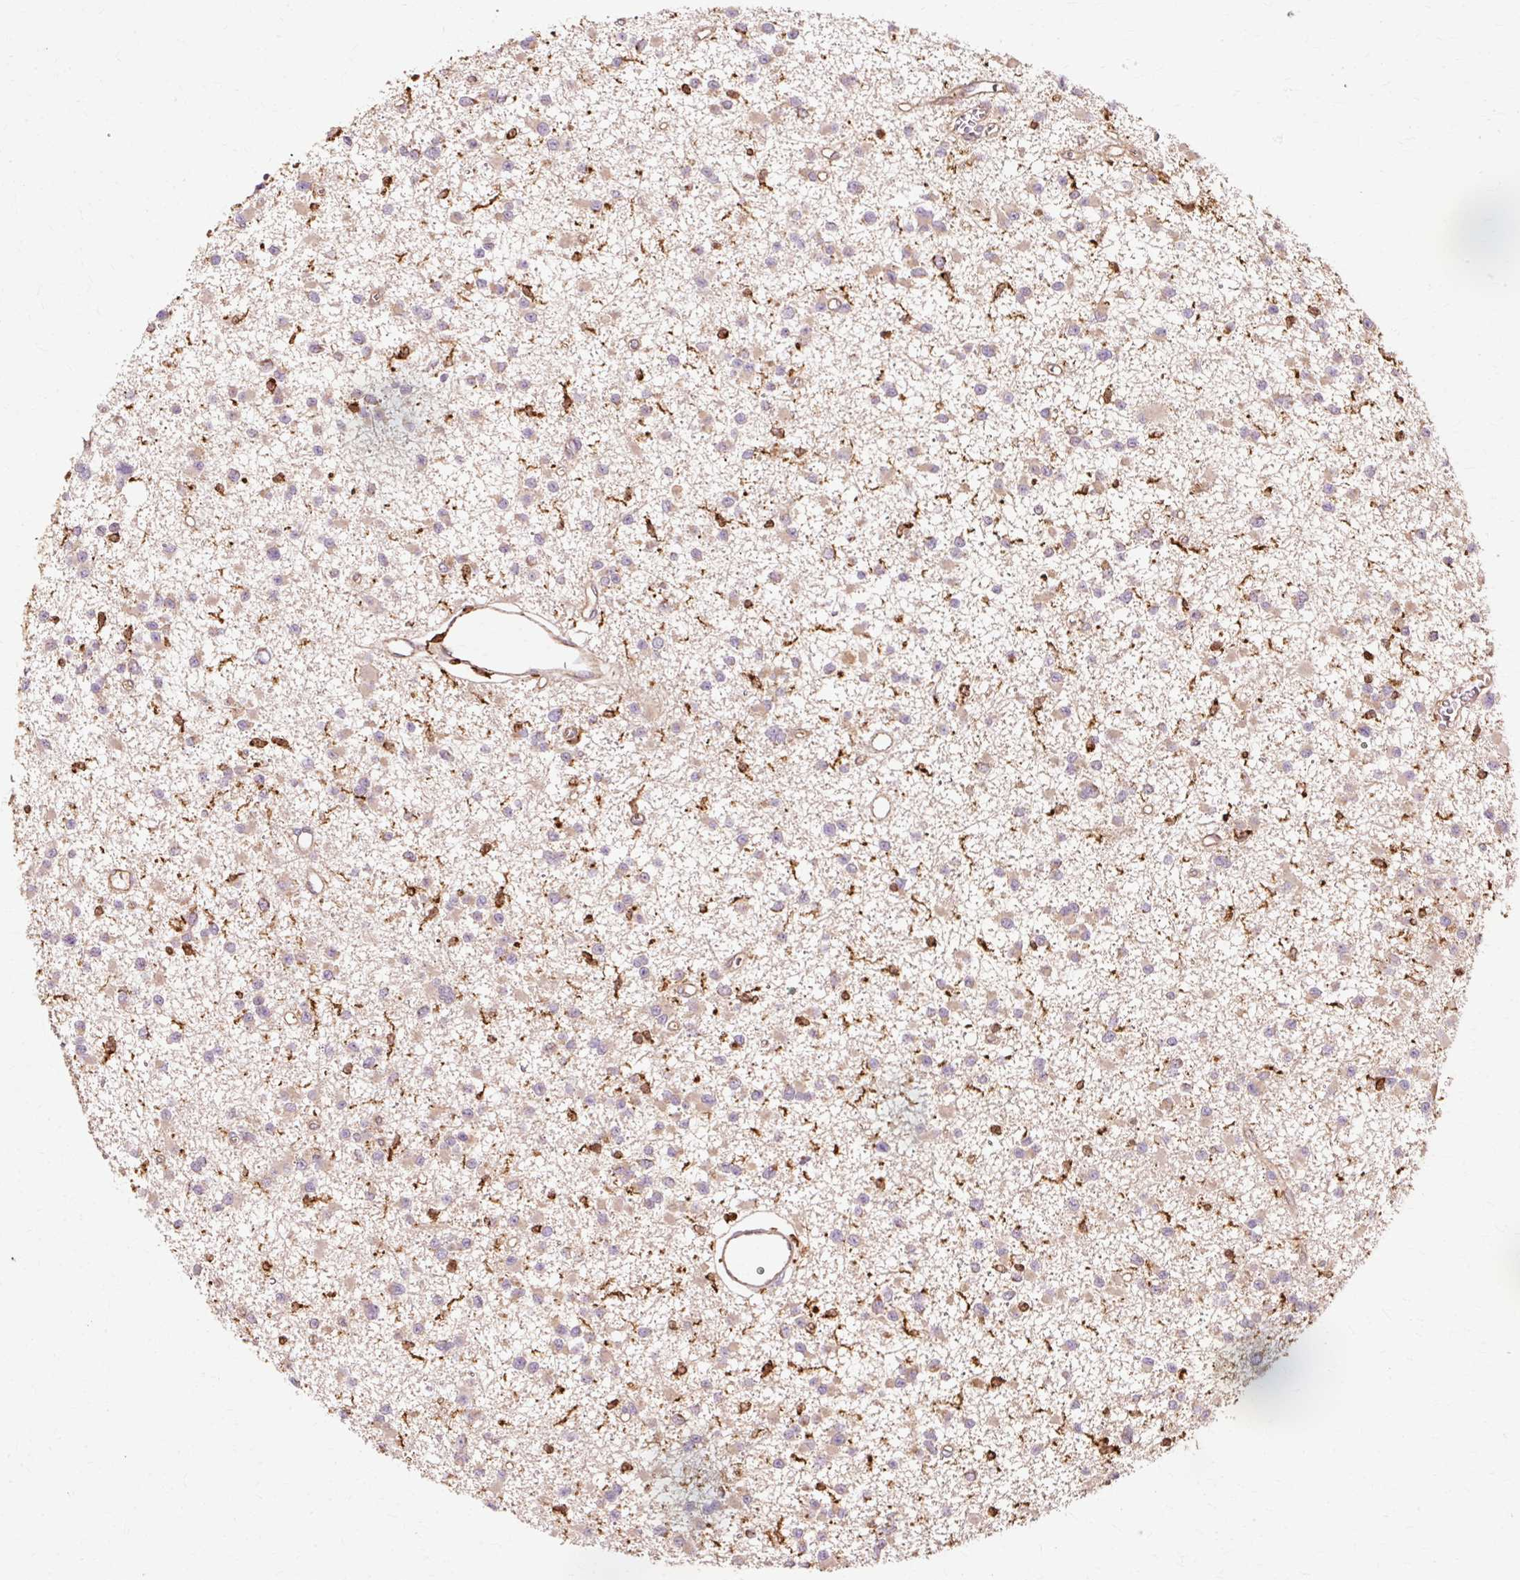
{"staining": {"intensity": "weak", "quantity": "25%-75%", "location": "cytoplasmic/membranous"}, "tissue": "glioma", "cell_type": "Tumor cells", "image_type": "cancer", "snomed": [{"axis": "morphology", "description": "Glioma, malignant, Low grade"}, {"axis": "topography", "description": "Brain"}], "caption": "Immunohistochemistry (IHC) of low-grade glioma (malignant) reveals low levels of weak cytoplasmic/membranous positivity in approximately 25%-75% of tumor cells. (DAB (3,3'-diaminobenzidine) = brown stain, brightfield microscopy at high magnification).", "gene": "GPX1", "patient": {"sex": "female", "age": 22}}